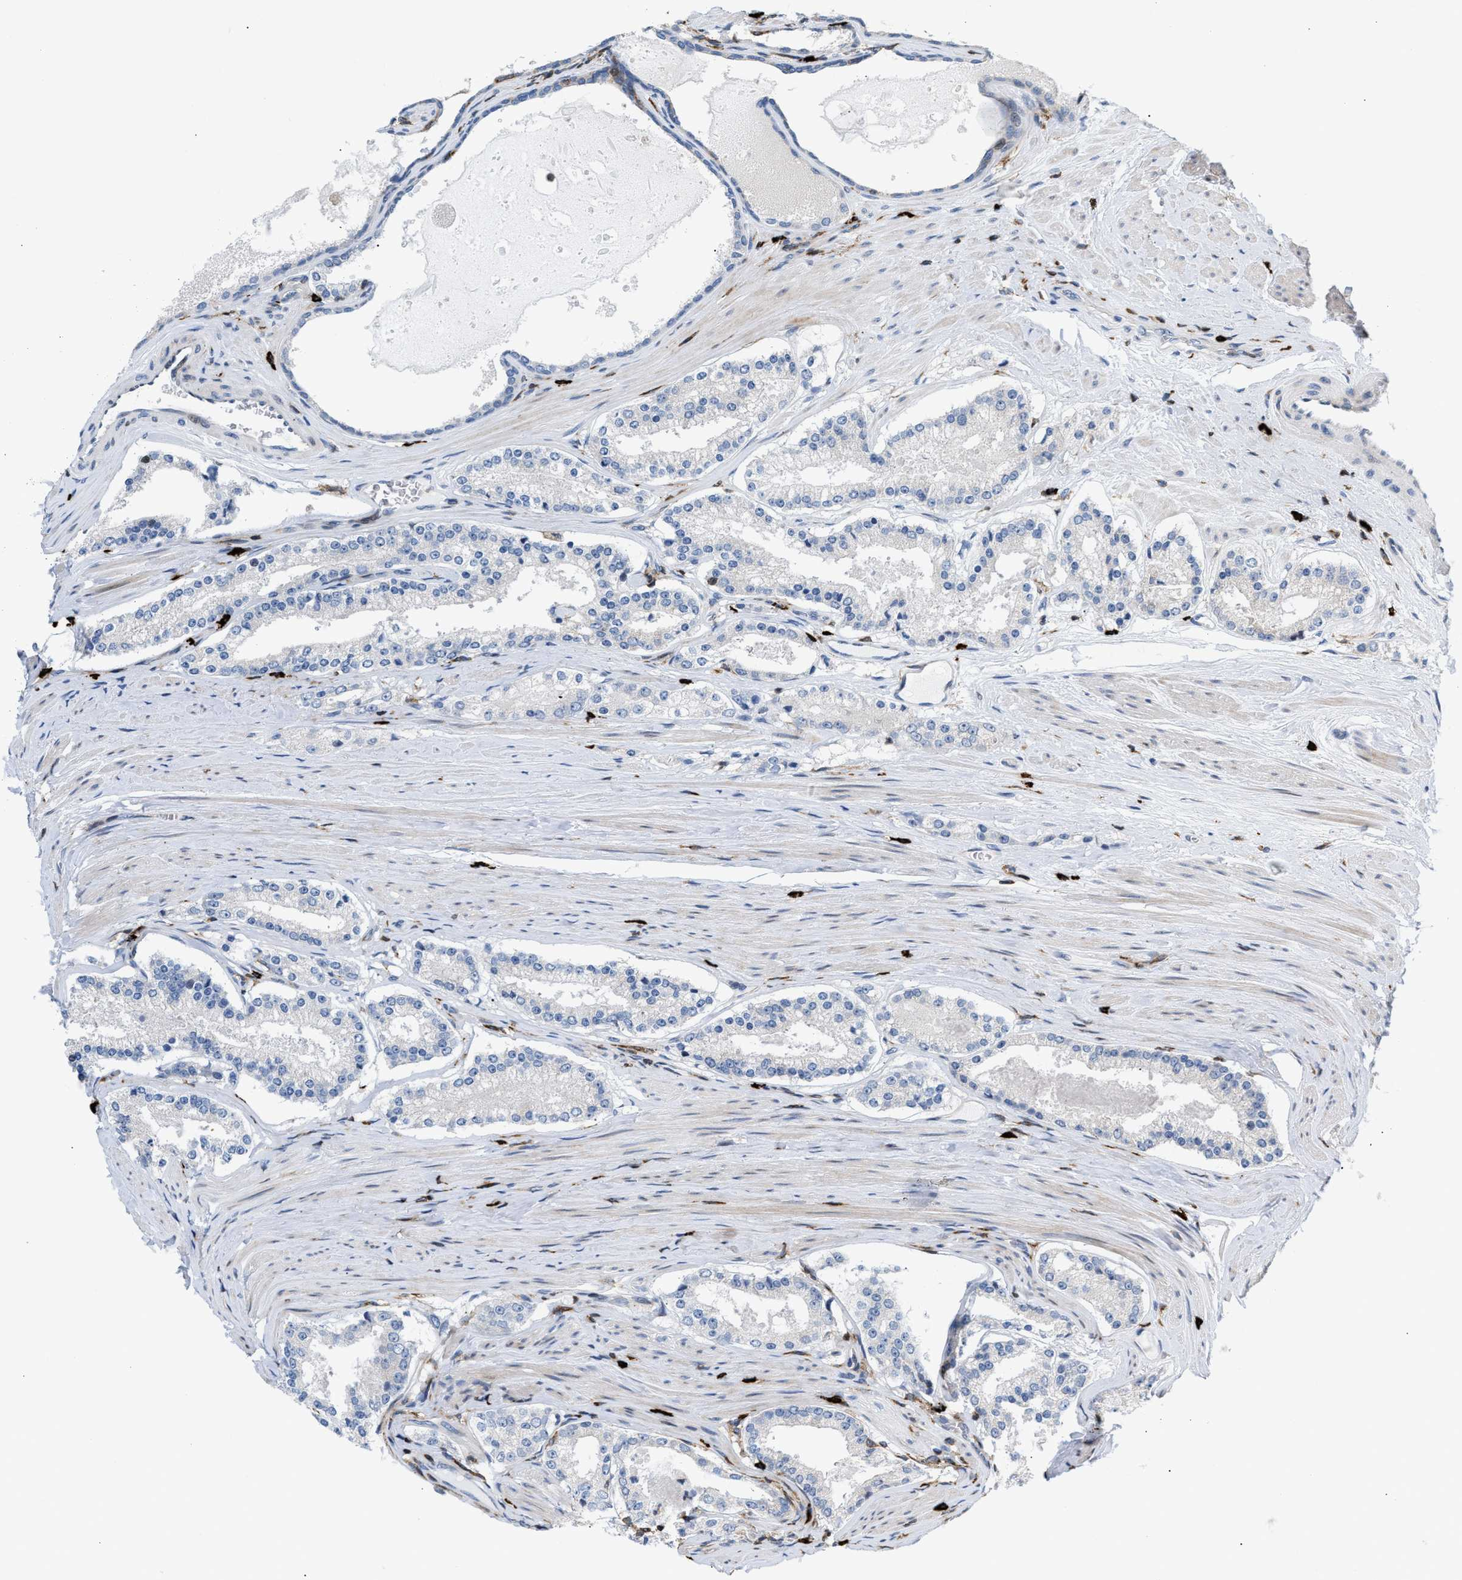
{"staining": {"intensity": "negative", "quantity": "none", "location": "none"}, "tissue": "prostate cancer", "cell_type": "Tumor cells", "image_type": "cancer", "snomed": [{"axis": "morphology", "description": "Adenocarcinoma, Low grade"}, {"axis": "topography", "description": "Prostate"}], "caption": "DAB (3,3'-diaminobenzidine) immunohistochemical staining of human prostate low-grade adenocarcinoma exhibits no significant staining in tumor cells.", "gene": "ATP9A", "patient": {"sex": "male", "age": 63}}